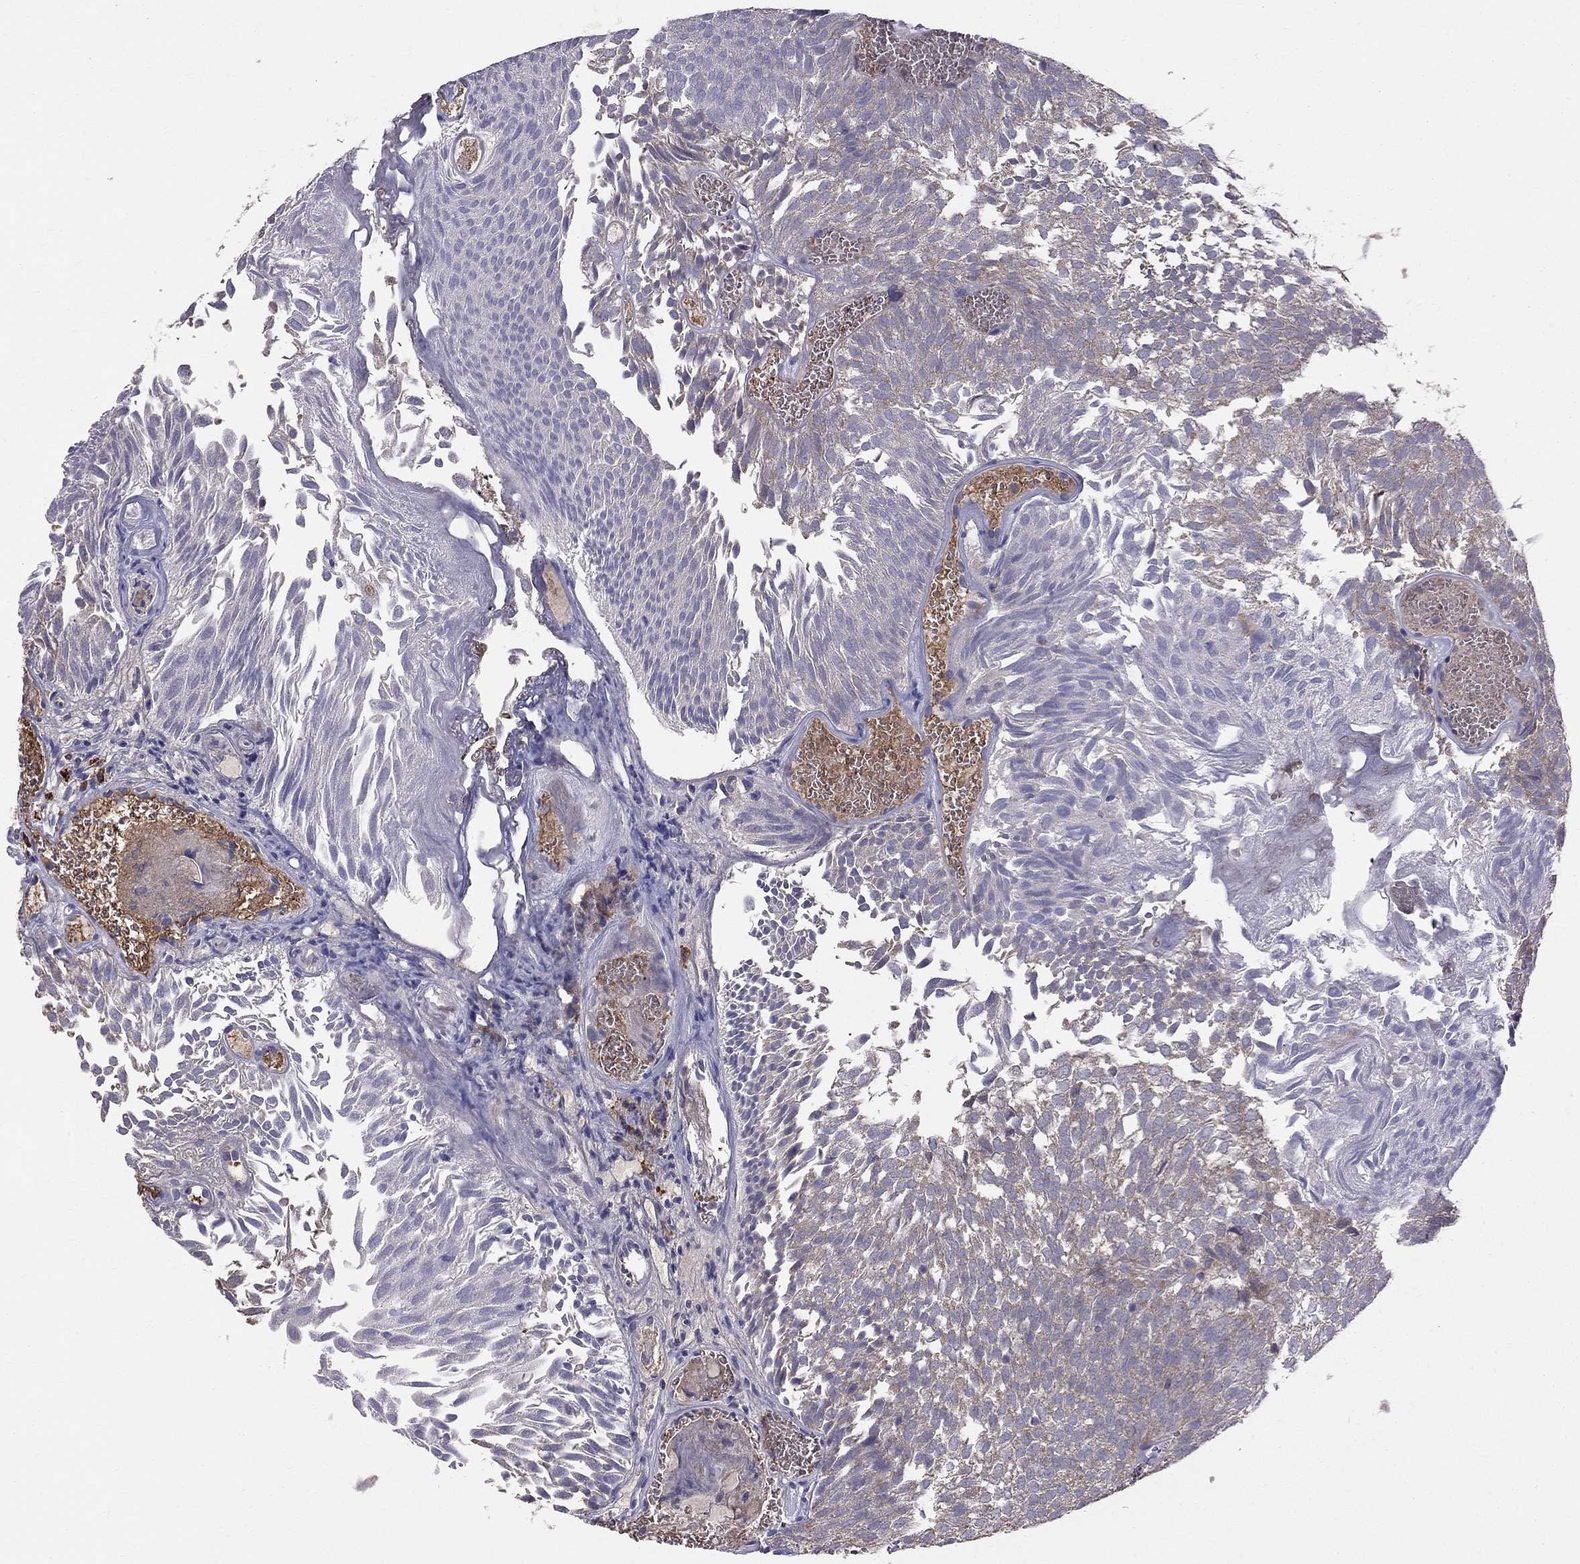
{"staining": {"intensity": "moderate", "quantity": "<25%", "location": "cytoplasmic/membranous"}, "tissue": "urothelial cancer", "cell_type": "Tumor cells", "image_type": "cancer", "snomed": [{"axis": "morphology", "description": "Urothelial carcinoma, Low grade"}, {"axis": "topography", "description": "Urinary bladder"}], "caption": "Moderate cytoplasmic/membranous expression for a protein is appreciated in approximately <25% of tumor cells of urothelial cancer using IHC.", "gene": "PIK3CG", "patient": {"sex": "male", "age": 52}}